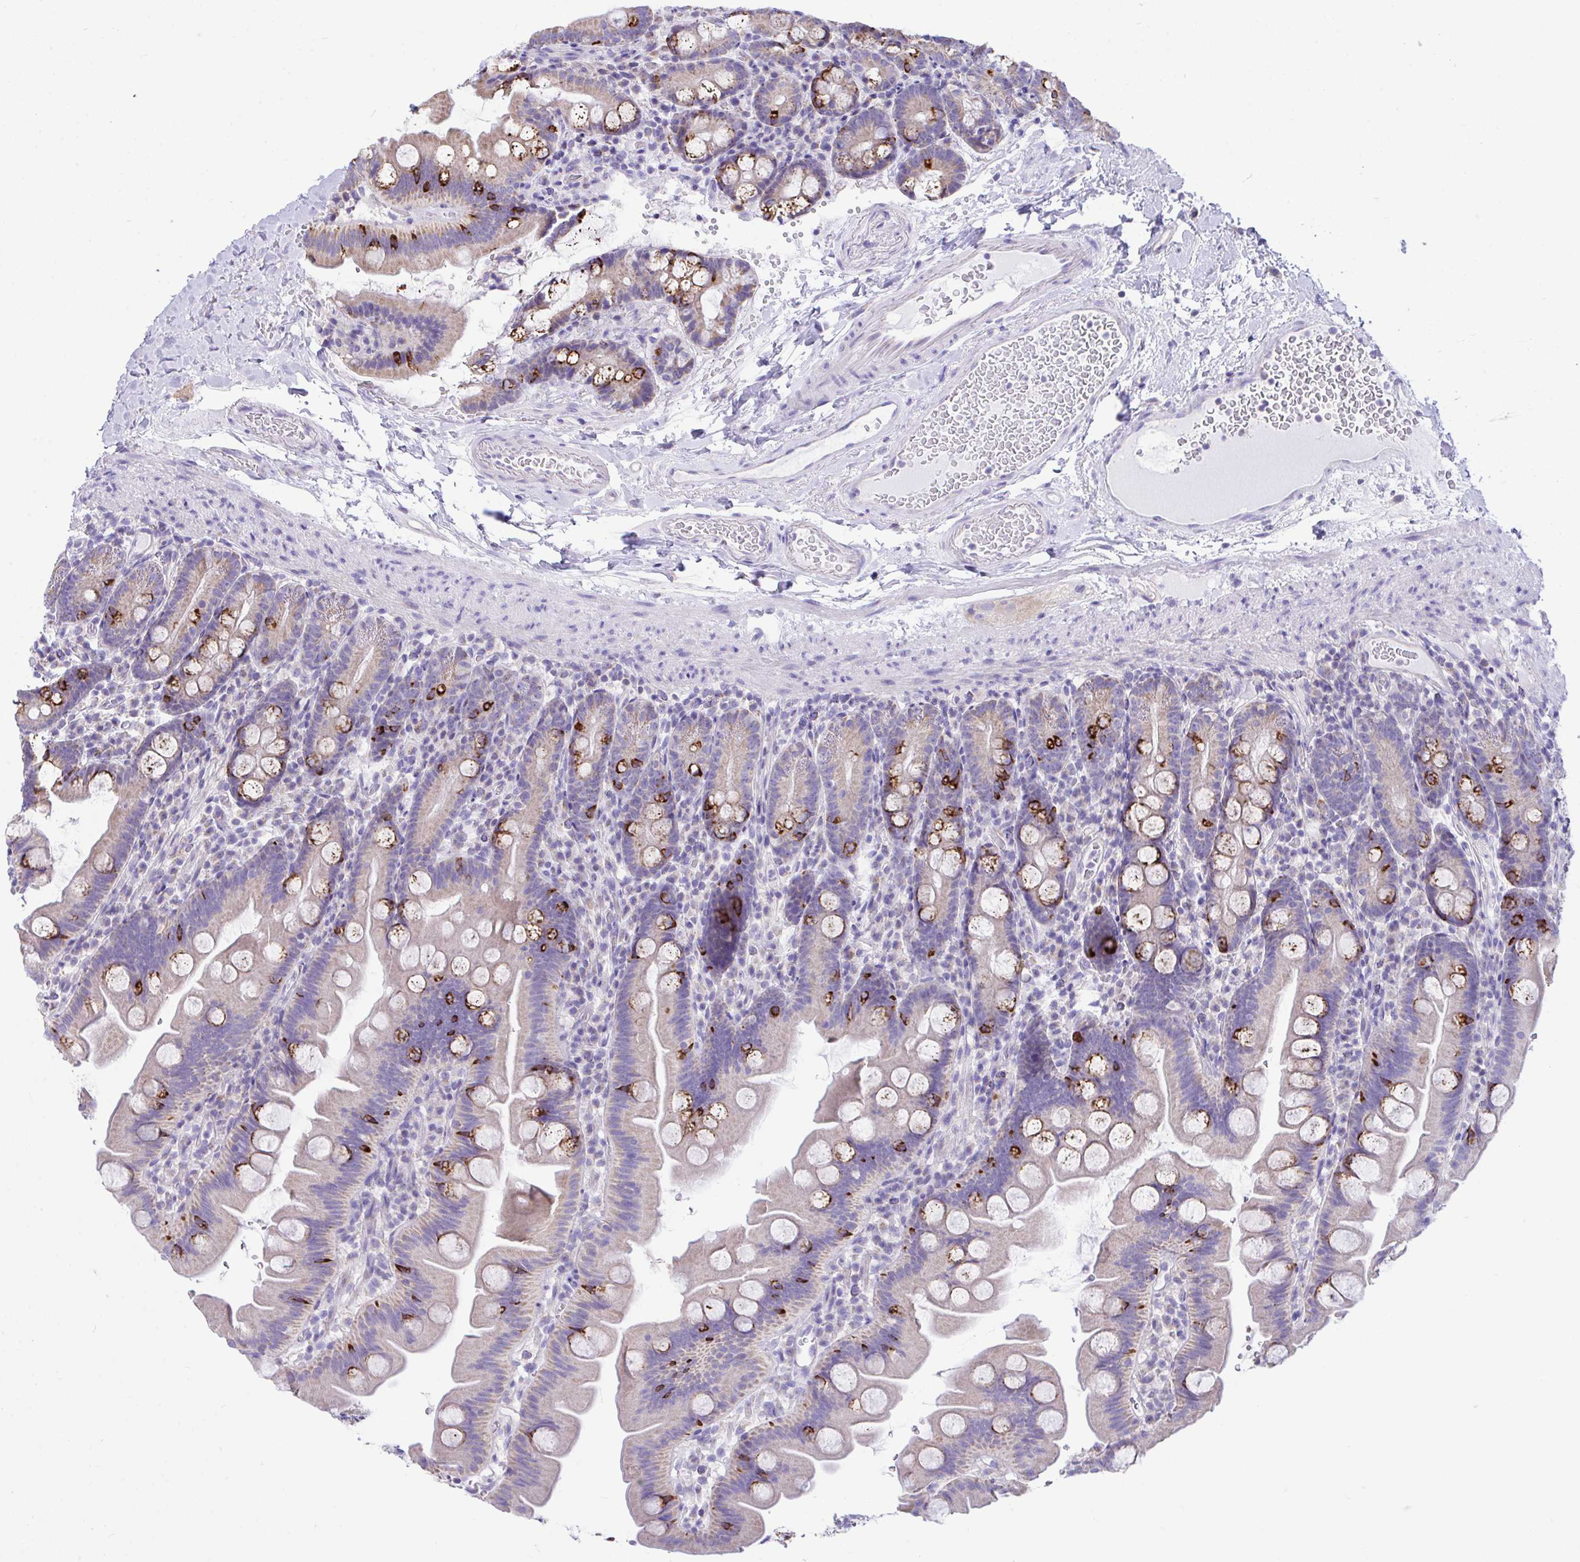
{"staining": {"intensity": "moderate", "quantity": "25%-75%", "location": "cytoplasmic/membranous"}, "tissue": "small intestine", "cell_type": "Glandular cells", "image_type": "normal", "snomed": [{"axis": "morphology", "description": "Normal tissue, NOS"}, {"axis": "topography", "description": "Small intestine"}], "caption": "A micrograph showing moderate cytoplasmic/membranous positivity in approximately 25%-75% of glandular cells in unremarkable small intestine, as visualized by brown immunohistochemical staining.", "gene": "NLRP8", "patient": {"sex": "female", "age": 68}}